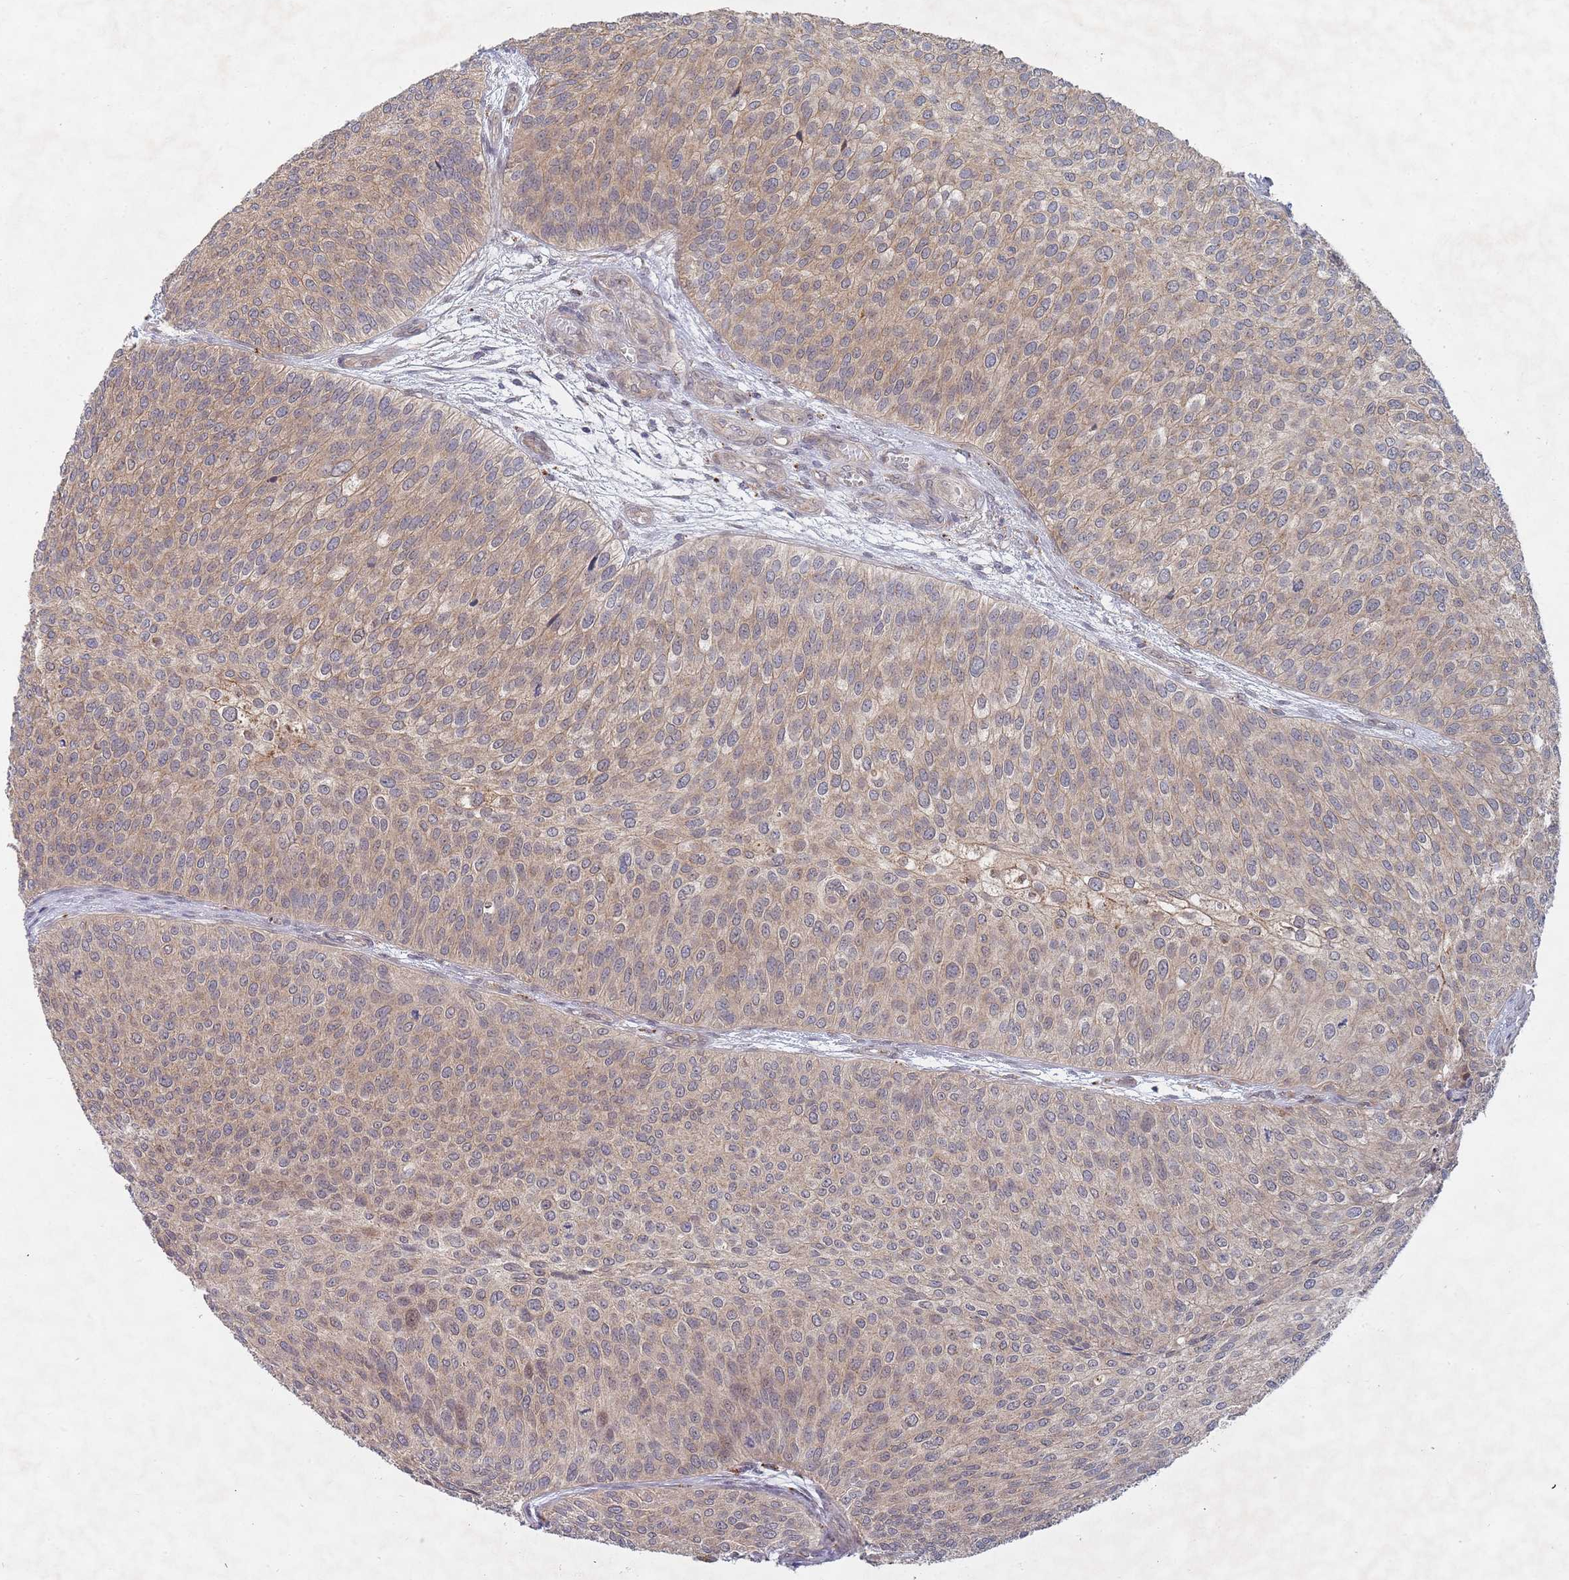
{"staining": {"intensity": "weak", "quantity": ">75%", "location": "cytoplasmic/membranous"}, "tissue": "urothelial cancer", "cell_type": "Tumor cells", "image_type": "cancer", "snomed": [{"axis": "morphology", "description": "Urothelial carcinoma, Low grade"}, {"axis": "topography", "description": "Urinary bladder"}], "caption": "Protein expression analysis of human urothelial carcinoma (low-grade) reveals weak cytoplasmic/membranous staining in approximately >75% of tumor cells.", "gene": "SLC35F5", "patient": {"sex": "male", "age": 84}}